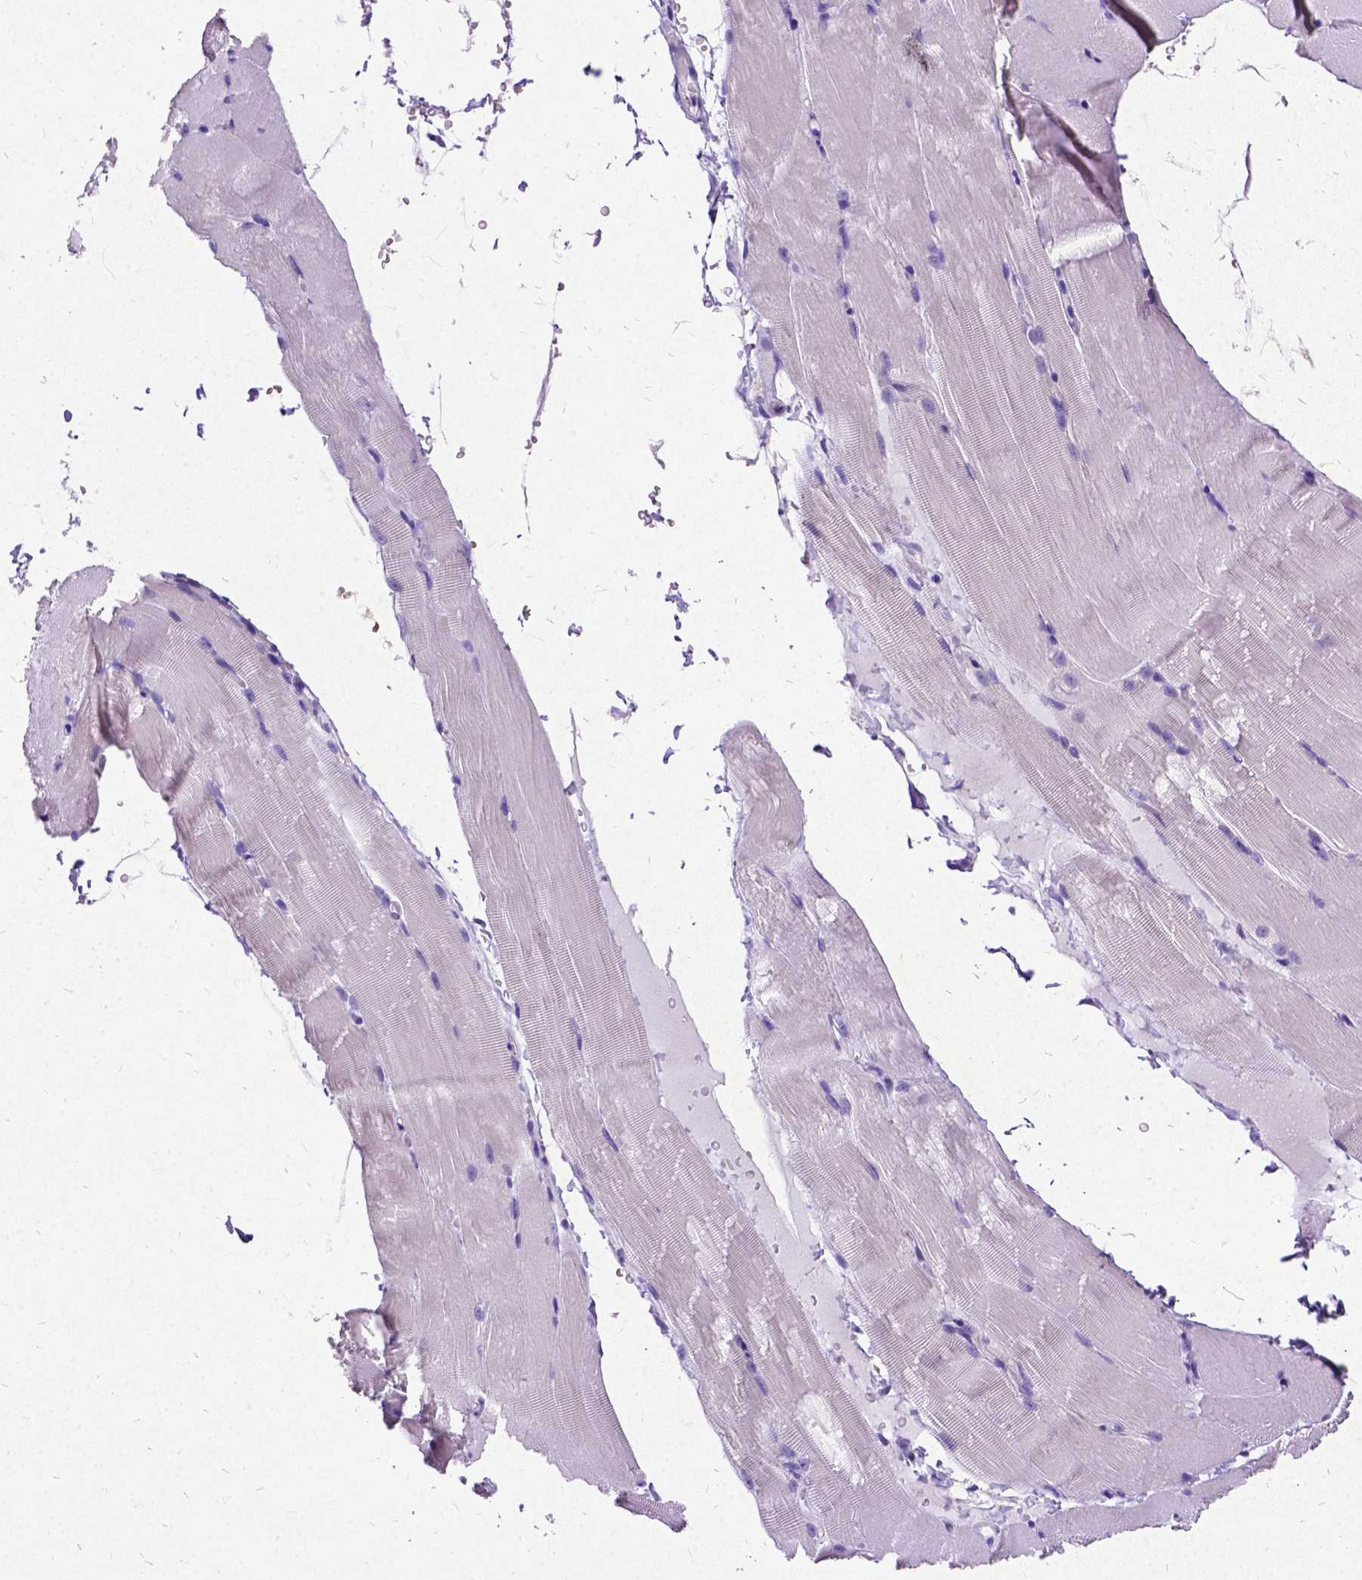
{"staining": {"intensity": "negative", "quantity": "none", "location": "none"}, "tissue": "skeletal muscle", "cell_type": "Myocytes", "image_type": "normal", "snomed": [{"axis": "morphology", "description": "Normal tissue, NOS"}, {"axis": "topography", "description": "Skeletal muscle"}], "caption": "Skeletal muscle was stained to show a protein in brown. There is no significant expression in myocytes. (DAB (3,3'-diaminobenzidine) immunohistochemistry visualized using brightfield microscopy, high magnification).", "gene": "NEUROD4", "patient": {"sex": "female", "age": 37}}